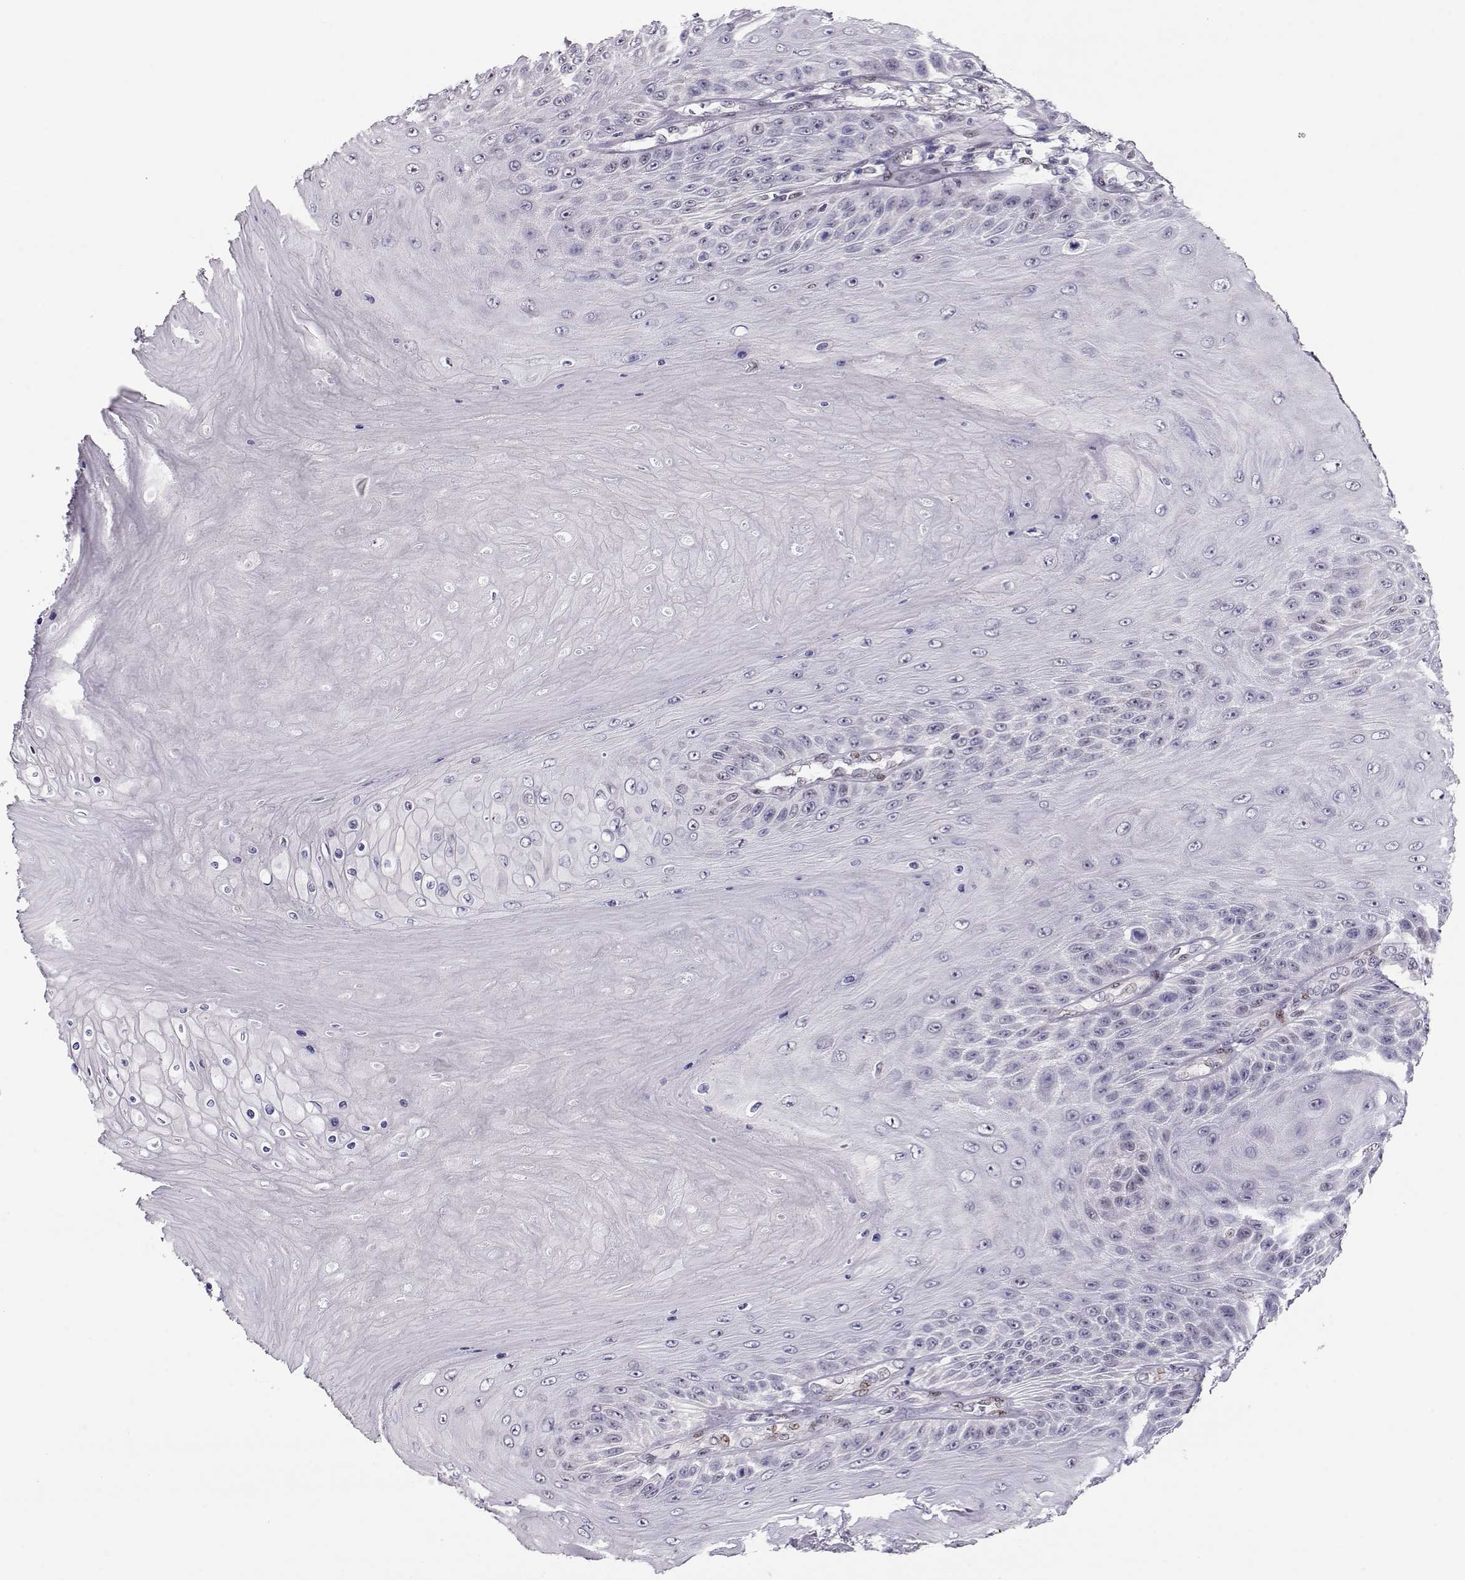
{"staining": {"intensity": "negative", "quantity": "none", "location": "none"}, "tissue": "skin cancer", "cell_type": "Tumor cells", "image_type": "cancer", "snomed": [{"axis": "morphology", "description": "Squamous cell carcinoma, NOS"}, {"axis": "topography", "description": "Skin"}], "caption": "A high-resolution image shows IHC staining of skin cancer, which displays no significant staining in tumor cells. Brightfield microscopy of IHC stained with DAB (brown) and hematoxylin (blue), captured at high magnification.", "gene": "POLI", "patient": {"sex": "male", "age": 62}}